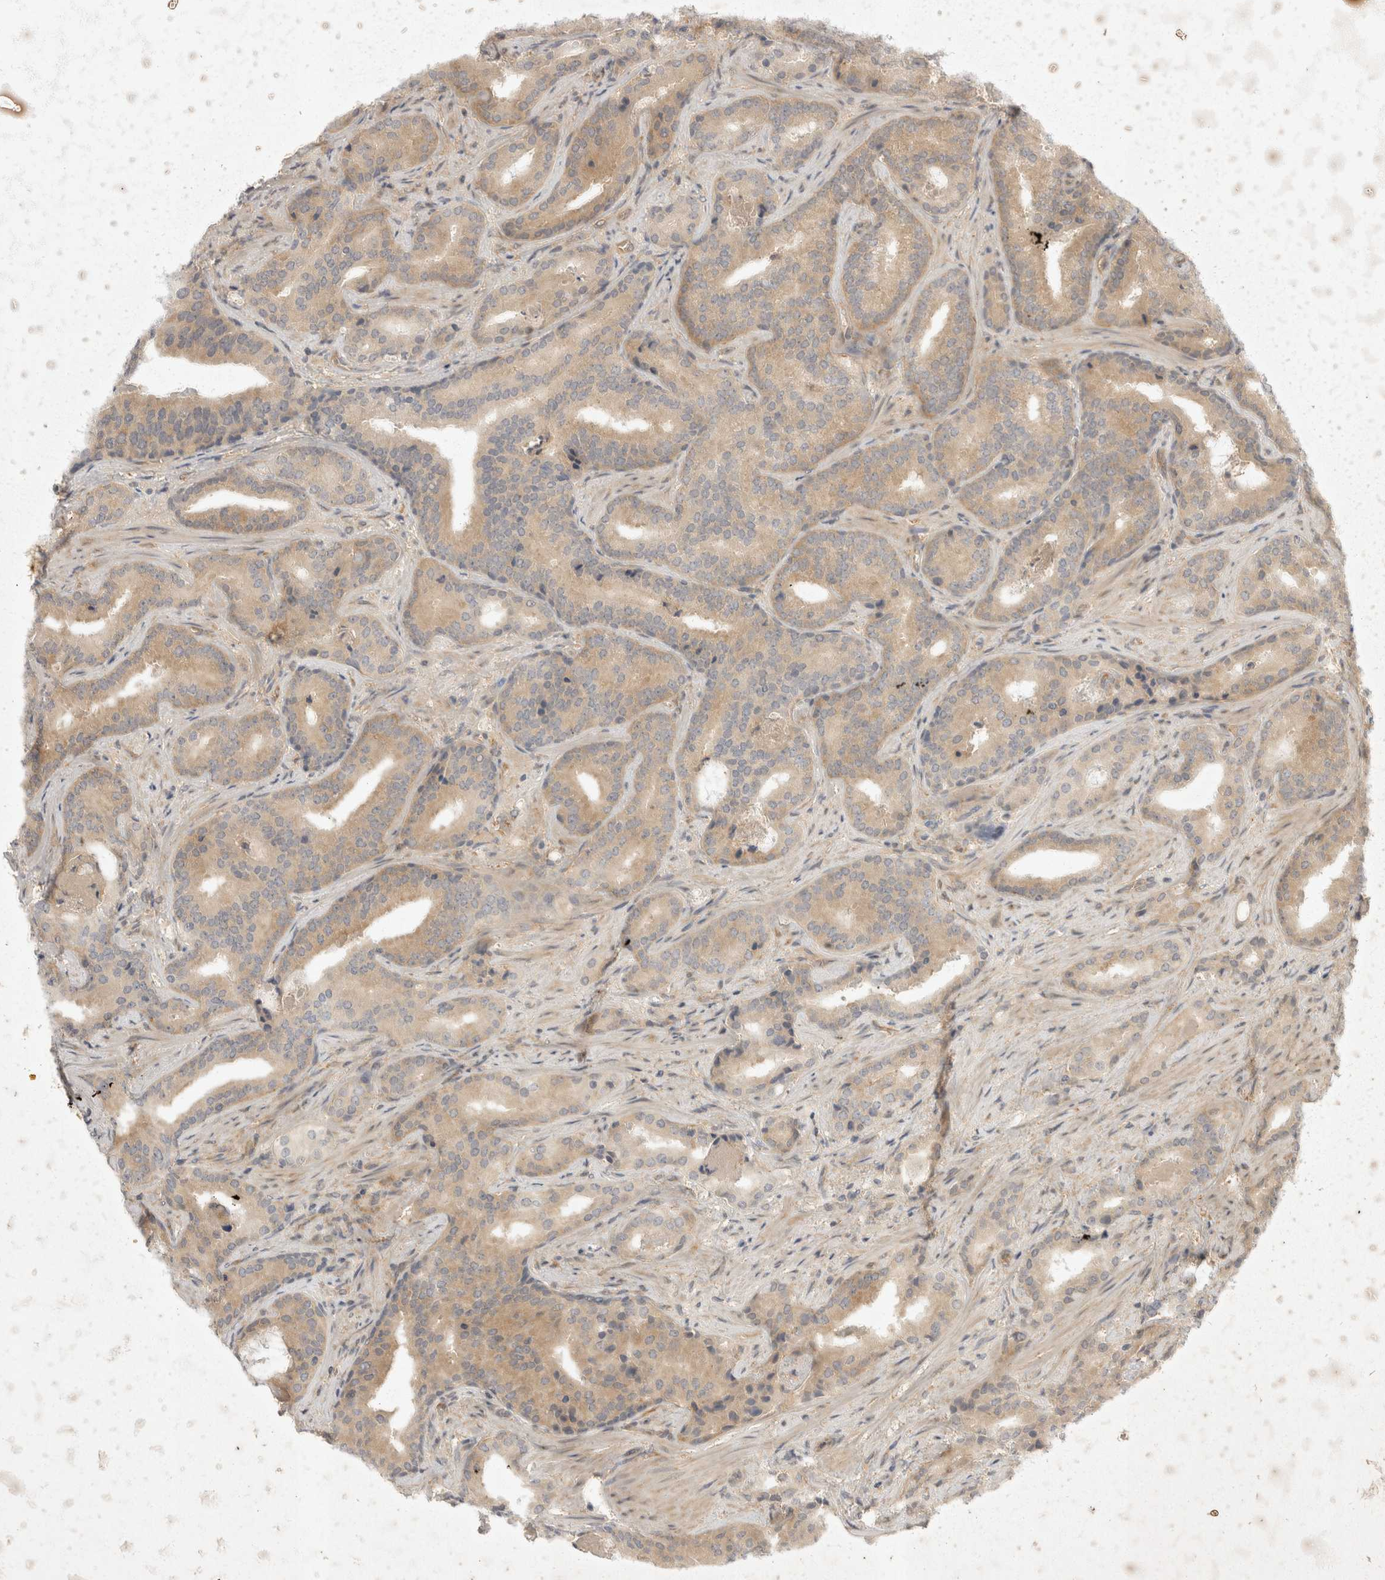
{"staining": {"intensity": "weak", "quantity": ">75%", "location": "cytoplasmic/membranous"}, "tissue": "prostate cancer", "cell_type": "Tumor cells", "image_type": "cancer", "snomed": [{"axis": "morphology", "description": "Adenocarcinoma, Low grade"}, {"axis": "topography", "description": "Prostate"}], "caption": "Prostate cancer stained with a protein marker shows weak staining in tumor cells.", "gene": "EIF4G3", "patient": {"sex": "male", "age": 67}}